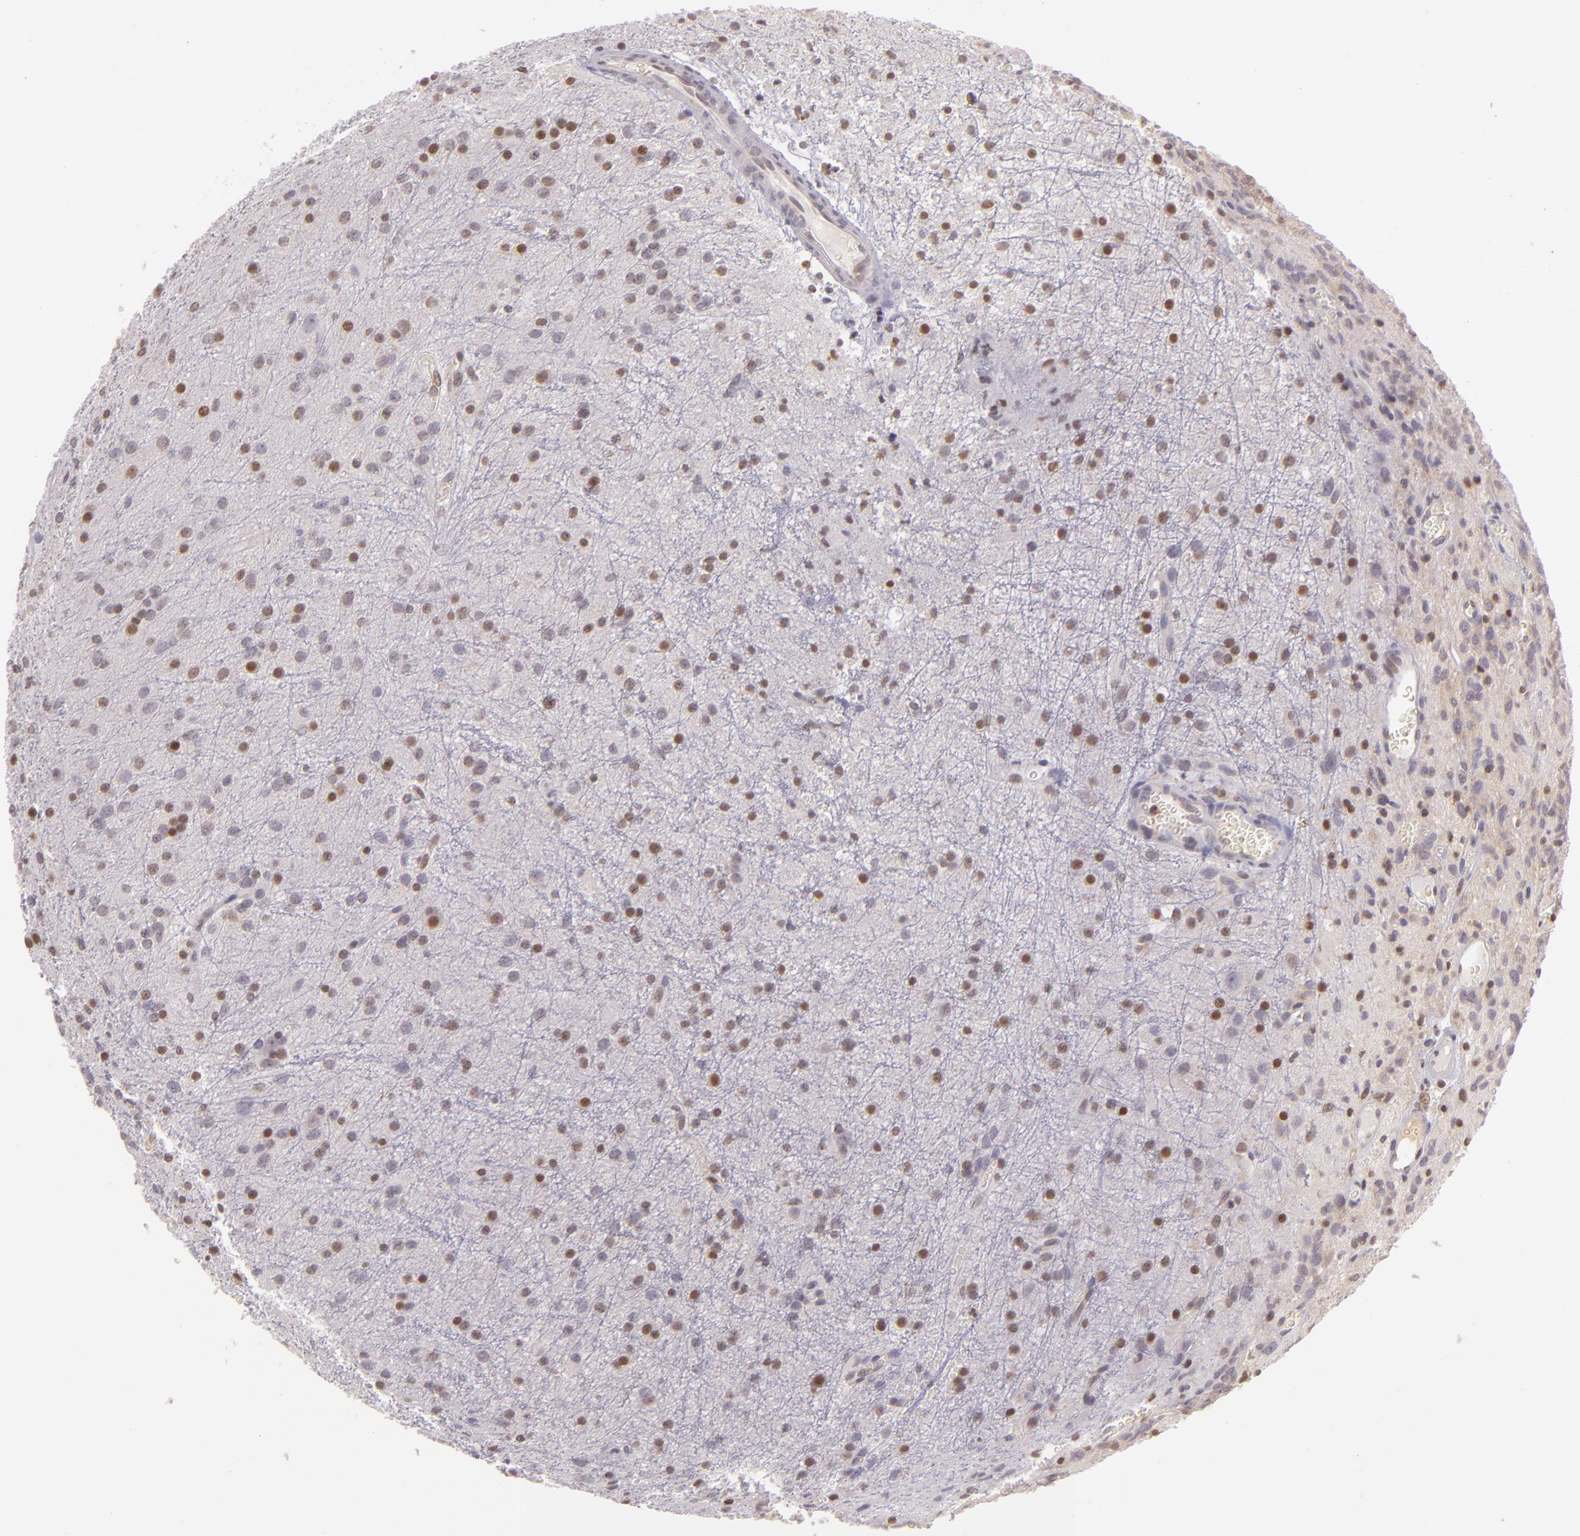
{"staining": {"intensity": "weak", "quantity": "25%-75%", "location": "nuclear"}, "tissue": "glioma", "cell_type": "Tumor cells", "image_type": "cancer", "snomed": [{"axis": "morphology", "description": "Glioma, malignant, Low grade"}, {"axis": "topography", "description": "Brain"}], "caption": "Protein expression analysis of human glioma reveals weak nuclear expression in about 25%-75% of tumor cells.", "gene": "IMPDH1", "patient": {"sex": "female", "age": 15}}